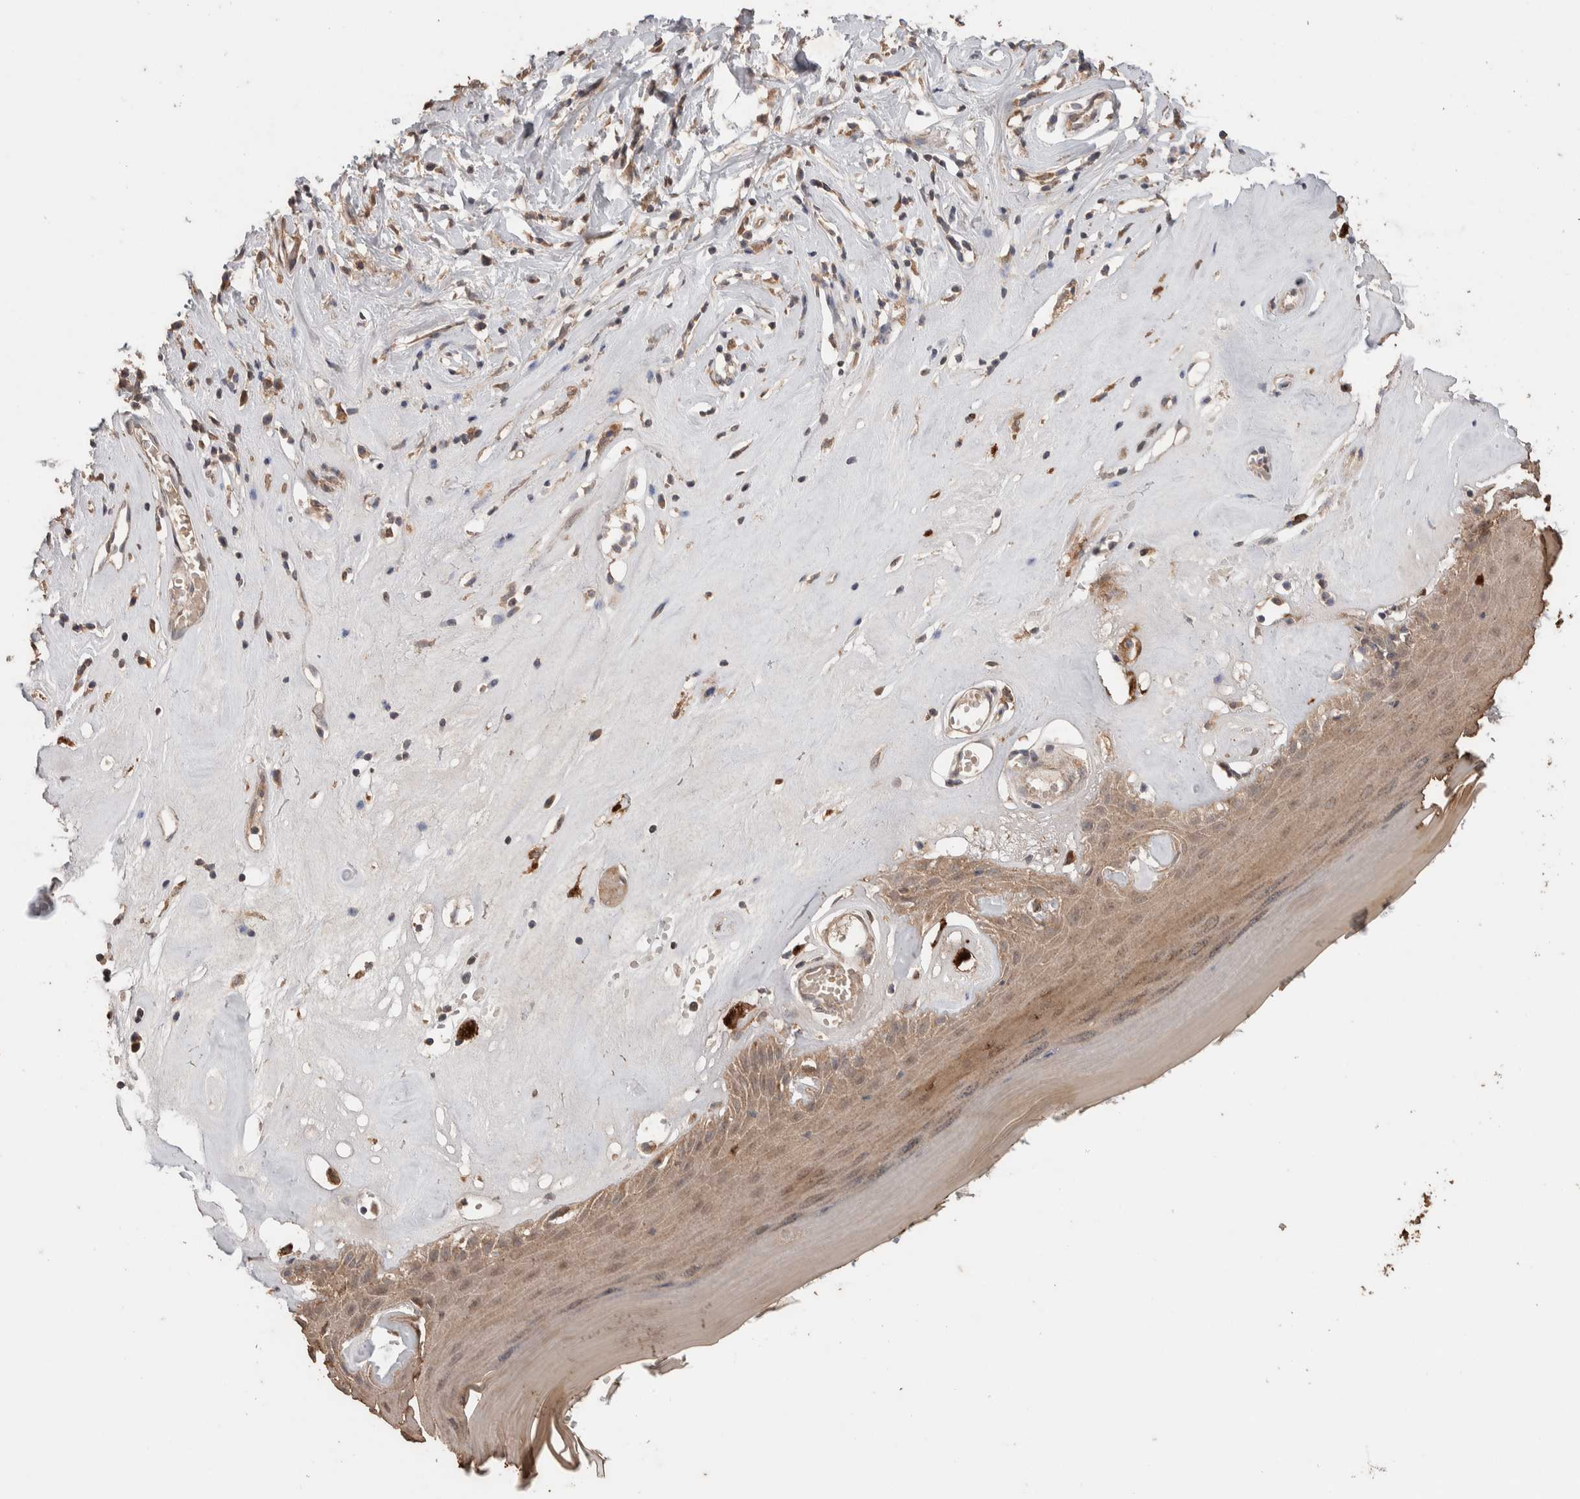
{"staining": {"intensity": "weak", "quantity": ">75%", "location": "cytoplasmic/membranous,nuclear"}, "tissue": "skin", "cell_type": "Epidermal cells", "image_type": "normal", "snomed": [{"axis": "morphology", "description": "Normal tissue, NOS"}, {"axis": "morphology", "description": "Inflammation, NOS"}, {"axis": "topography", "description": "Vulva"}], "caption": "This is a photomicrograph of immunohistochemistry (IHC) staining of normal skin, which shows weak positivity in the cytoplasmic/membranous,nuclear of epidermal cells.", "gene": "KCNJ5", "patient": {"sex": "female", "age": 84}}